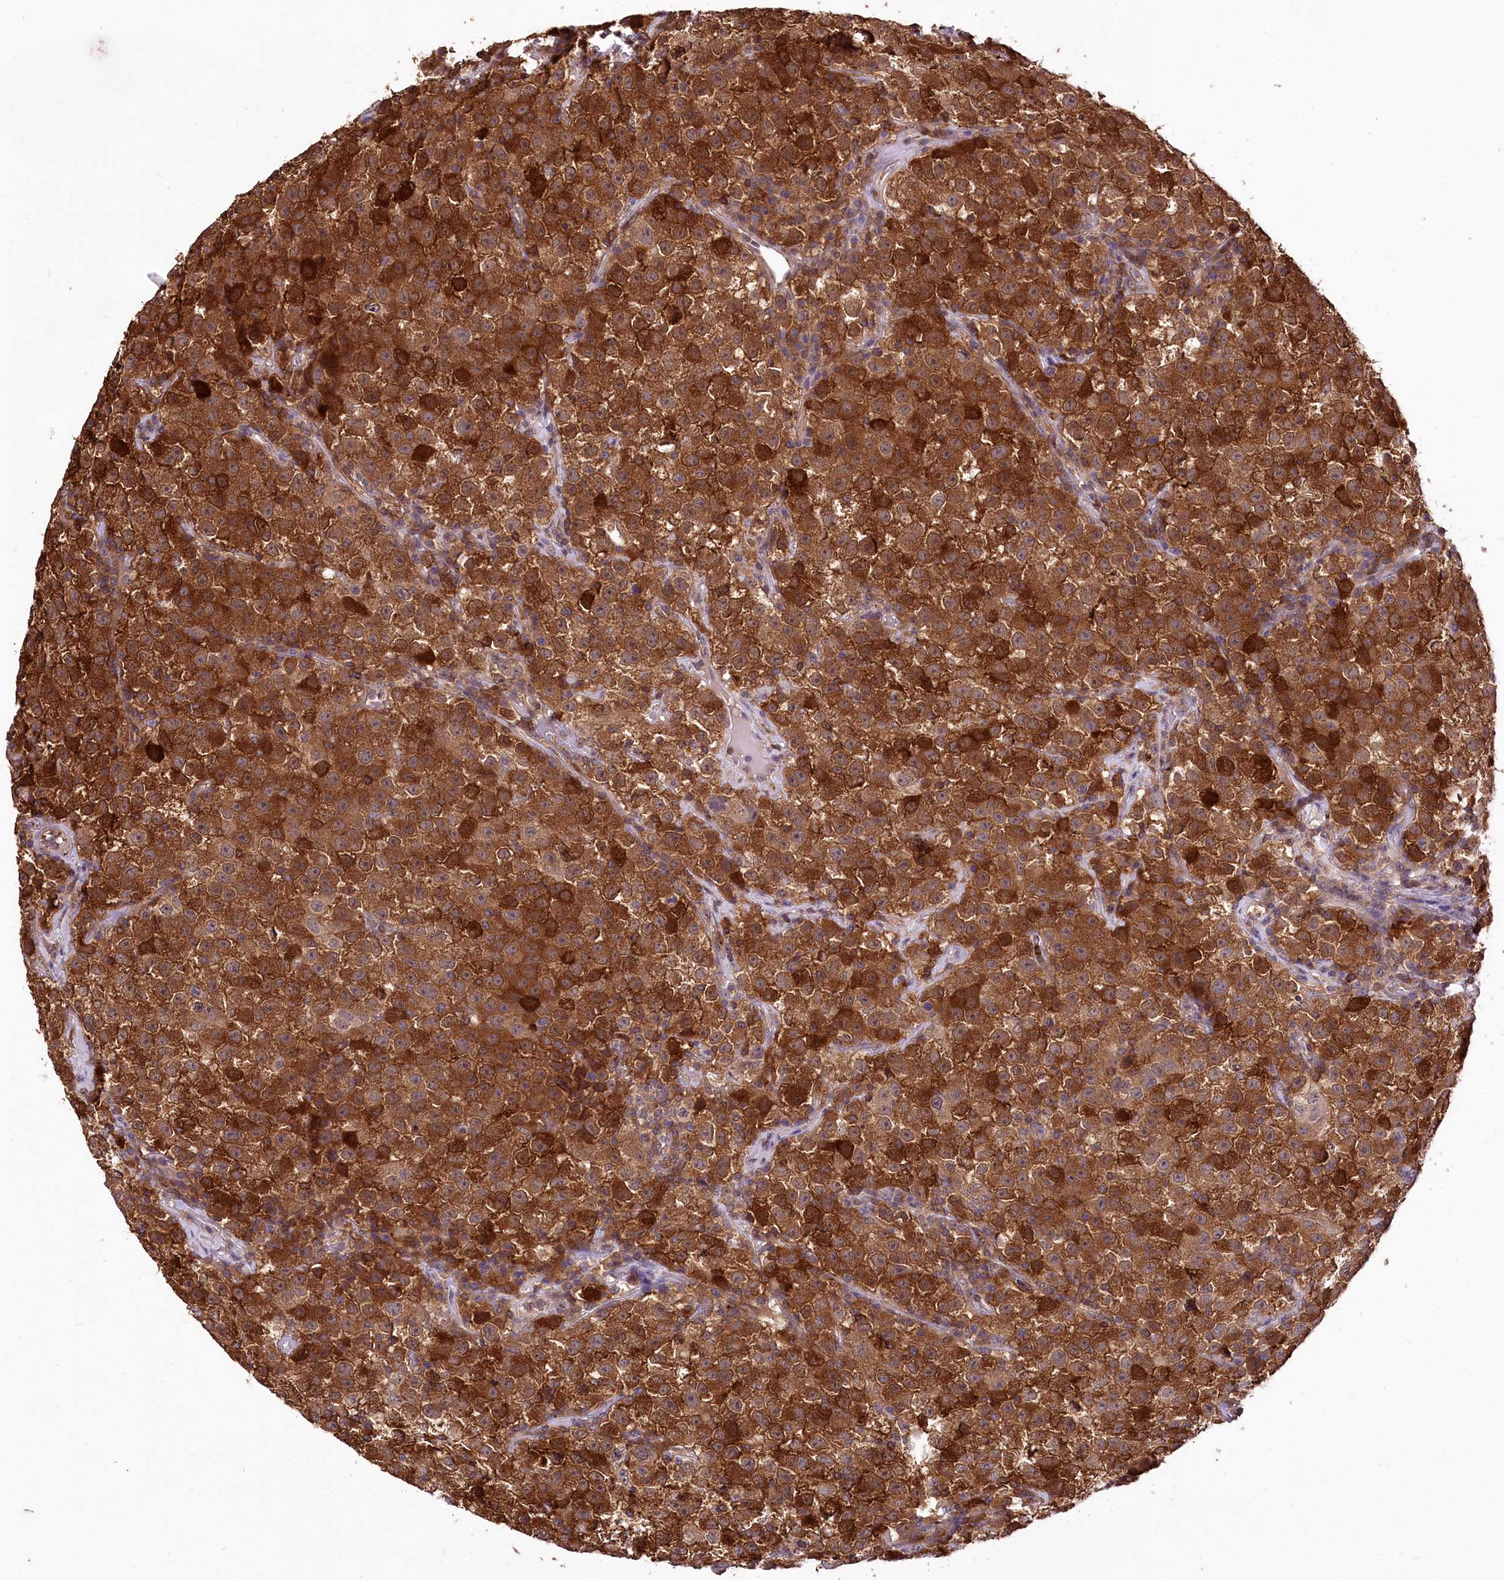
{"staining": {"intensity": "strong", "quantity": ">75%", "location": "cytoplasmic/membranous,nuclear"}, "tissue": "testis cancer", "cell_type": "Tumor cells", "image_type": "cancer", "snomed": [{"axis": "morphology", "description": "Seminoma, NOS"}, {"axis": "topography", "description": "Testis"}], "caption": "Immunohistochemical staining of human seminoma (testis) displays high levels of strong cytoplasmic/membranous and nuclear expression in approximately >75% of tumor cells.", "gene": "SERGEF", "patient": {"sex": "male", "age": 22}}